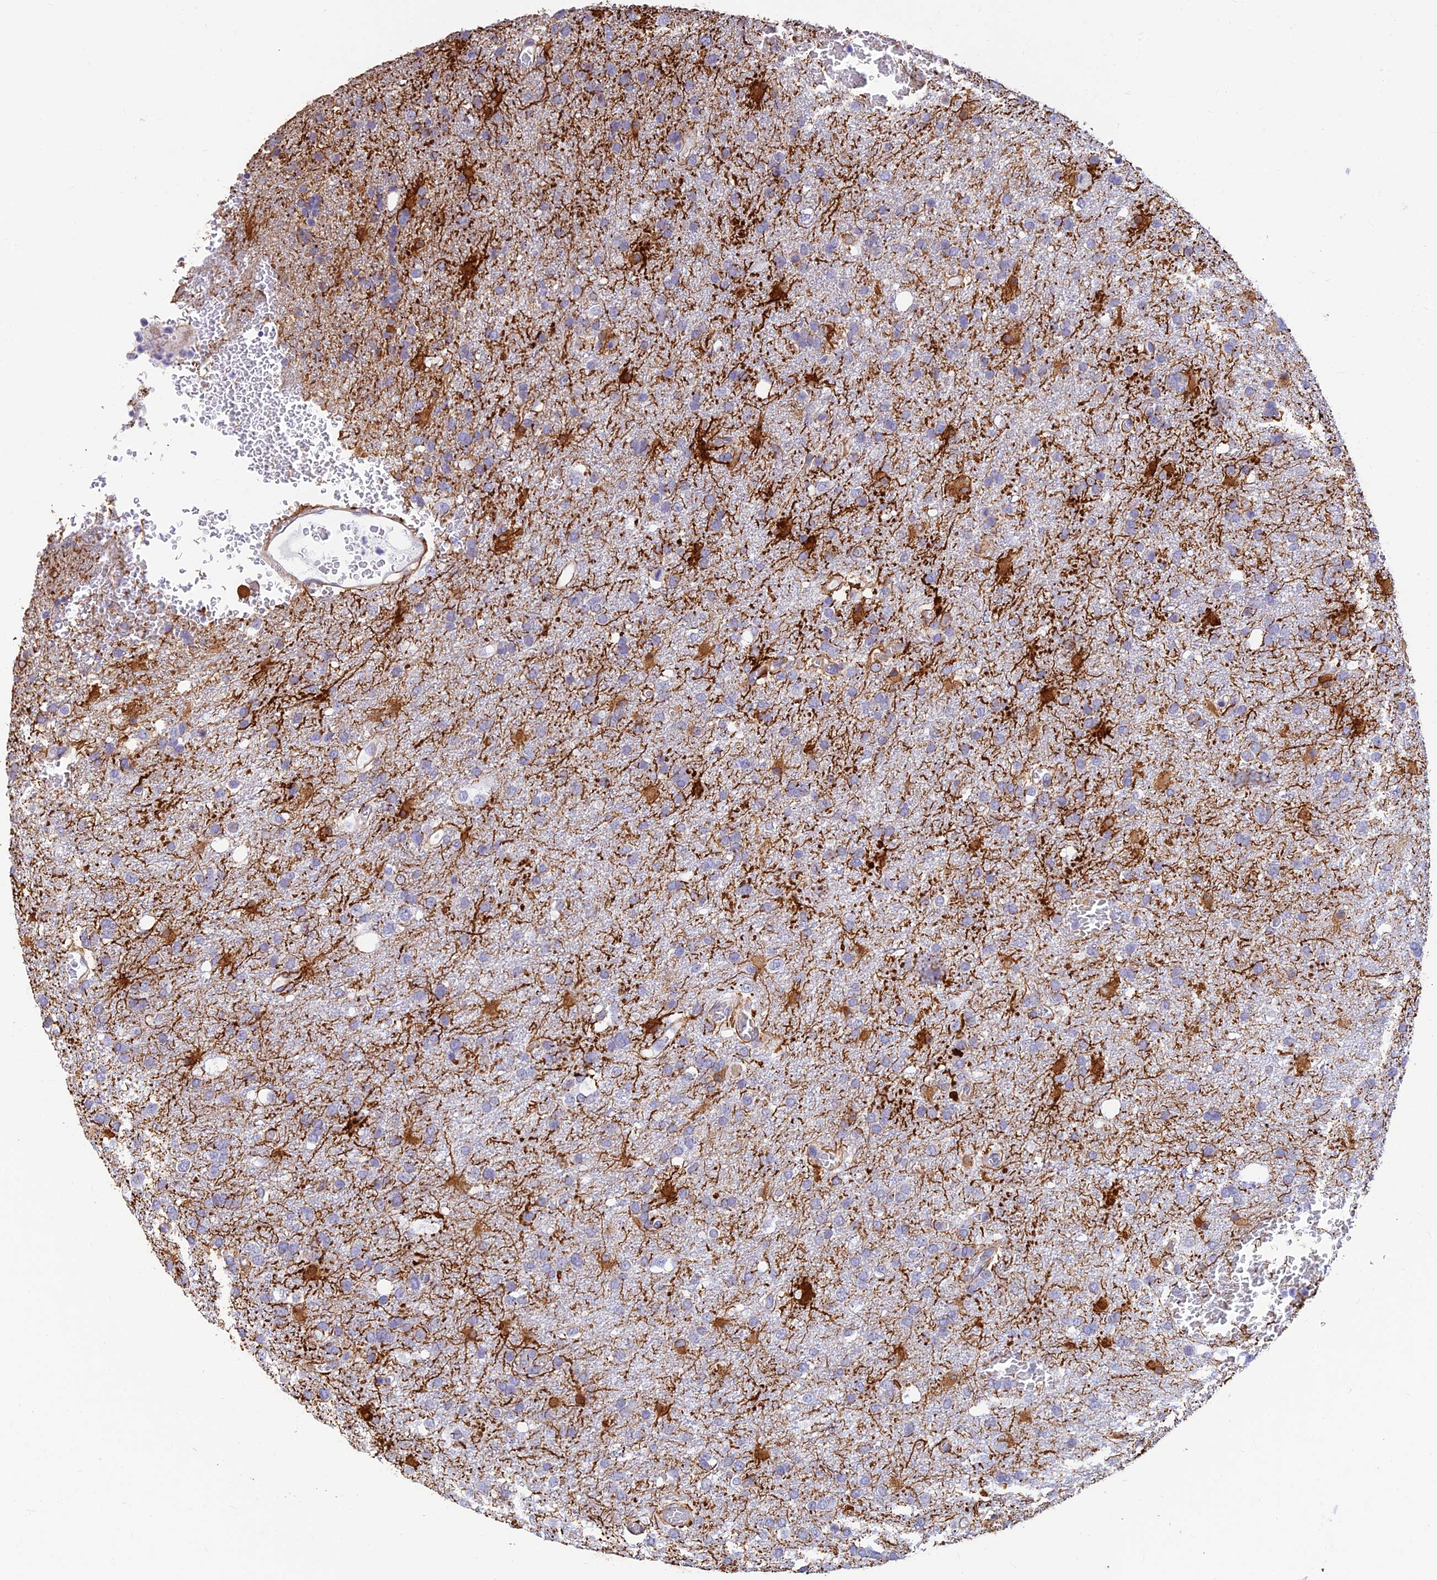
{"staining": {"intensity": "weak", "quantity": "<25%", "location": "cytoplasmic/membranous"}, "tissue": "glioma", "cell_type": "Tumor cells", "image_type": "cancer", "snomed": [{"axis": "morphology", "description": "Glioma, malignant, High grade"}, {"axis": "topography", "description": "Brain"}], "caption": "Tumor cells show no significant staining in glioma. The staining is performed using DAB brown chromogen with nuclei counter-stained in using hematoxylin.", "gene": "ALDH1L2", "patient": {"sex": "female", "age": 74}}